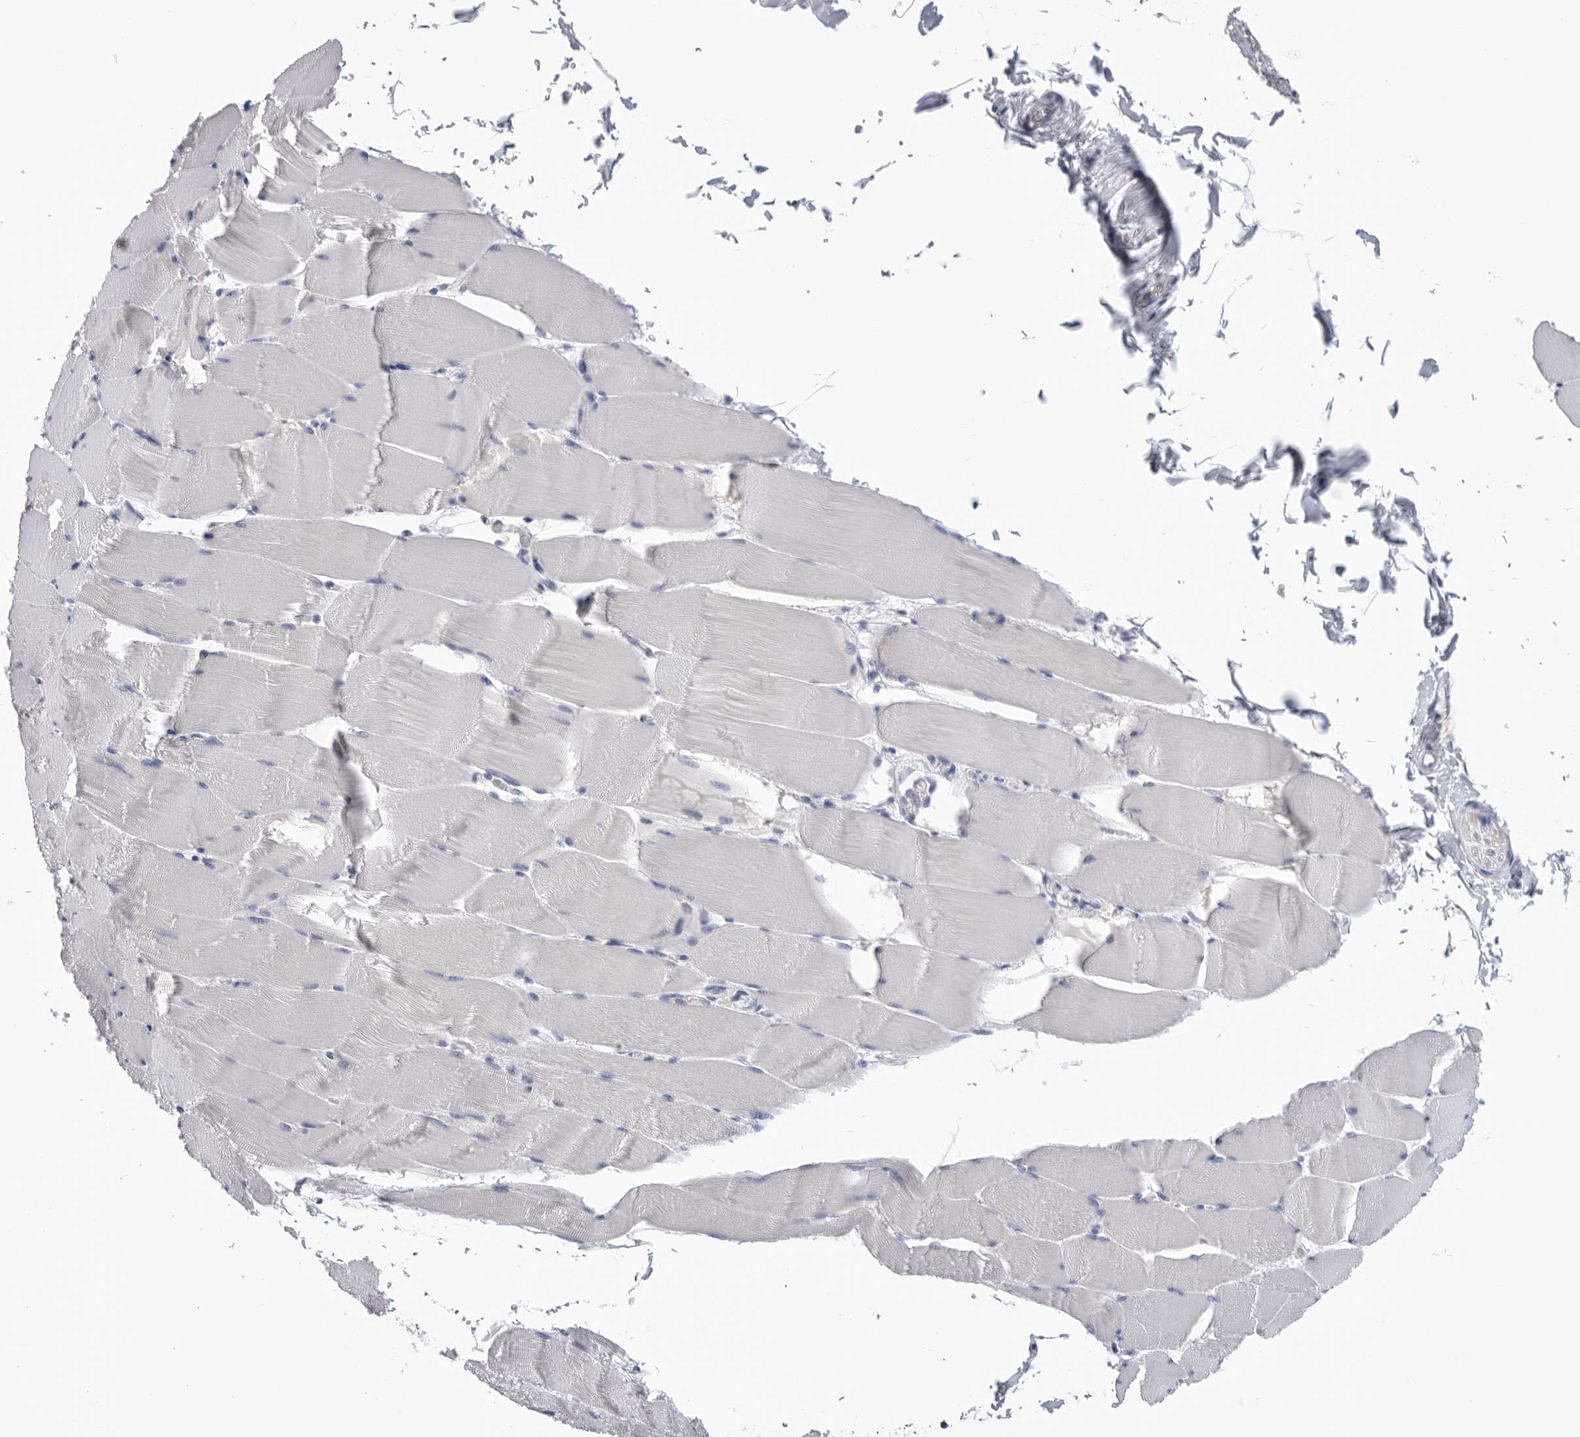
{"staining": {"intensity": "negative", "quantity": "none", "location": "none"}, "tissue": "skeletal muscle", "cell_type": "Myocytes", "image_type": "normal", "snomed": [{"axis": "morphology", "description": "Normal tissue, NOS"}, {"axis": "topography", "description": "Skeletal muscle"}], "caption": "An image of human skeletal muscle is negative for staining in myocytes. The staining was performed using DAB to visualize the protein expression in brown, while the nuclei were stained in blue with hematoxylin (Magnification: 20x).", "gene": "MTFR1L", "patient": {"sex": "male", "age": 62}}